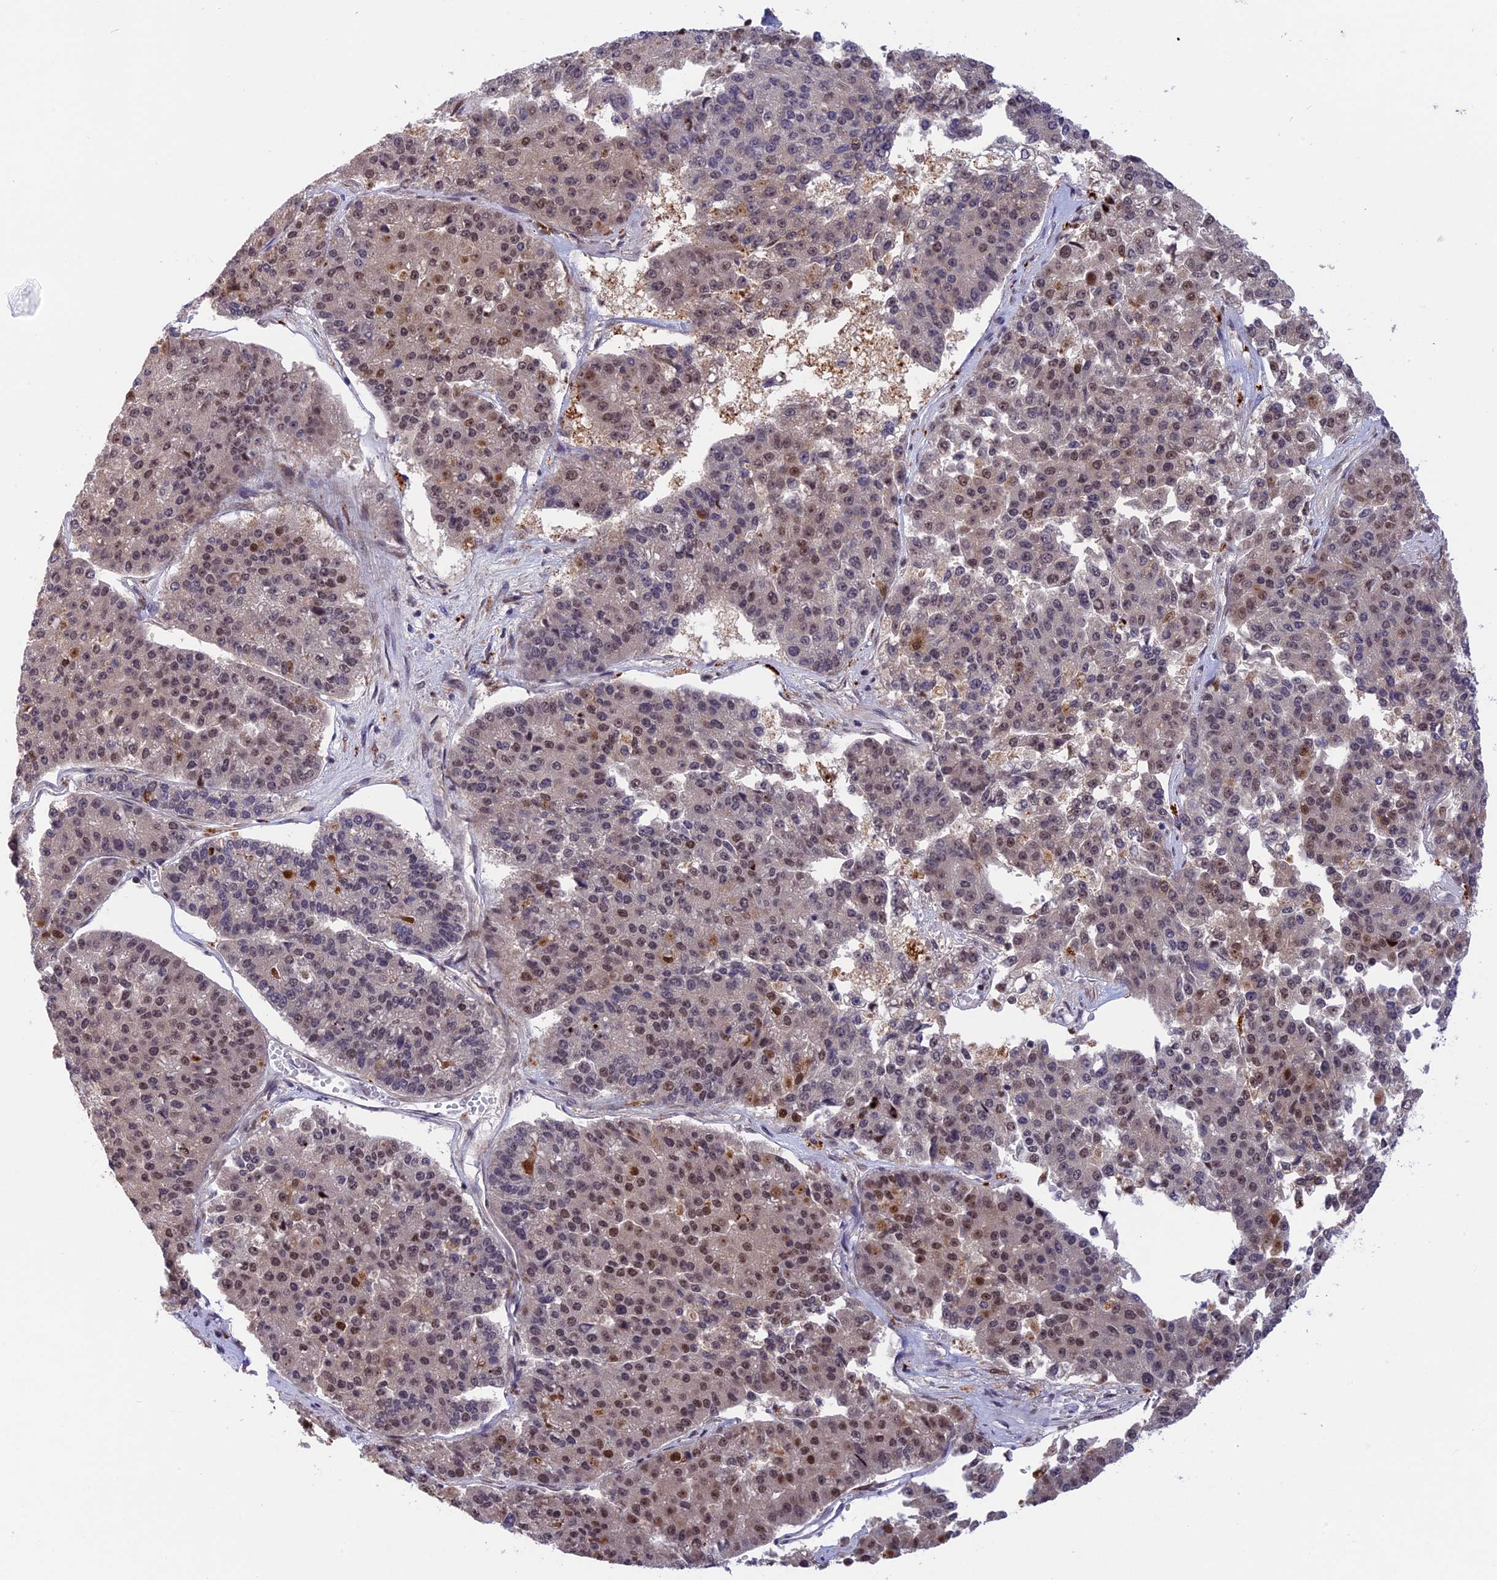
{"staining": {"intensity": "moderate", "quantity": "25%-75%", "location": "nuclear"}, "tissue": "pancreatic cancer", "cell_type": "Tumor cells", "image_type": "cancer", "snomed": [{"axis": "morphology", "description": "Adenocarcinoma, NOS"}, {"axis": "topography", "description": "Pancreas"}], "caption": "Immunohistochemical staining of human pancreatic cancer (adenocarcinoma) displays moderate nuclear protein positivity in approximately 25%-75% of tumor cells. The protein is shown in brown color, while the nuclei are stained blue.", "gene": "POLR2C", "patient": {"sex": "male", "age": 50}}